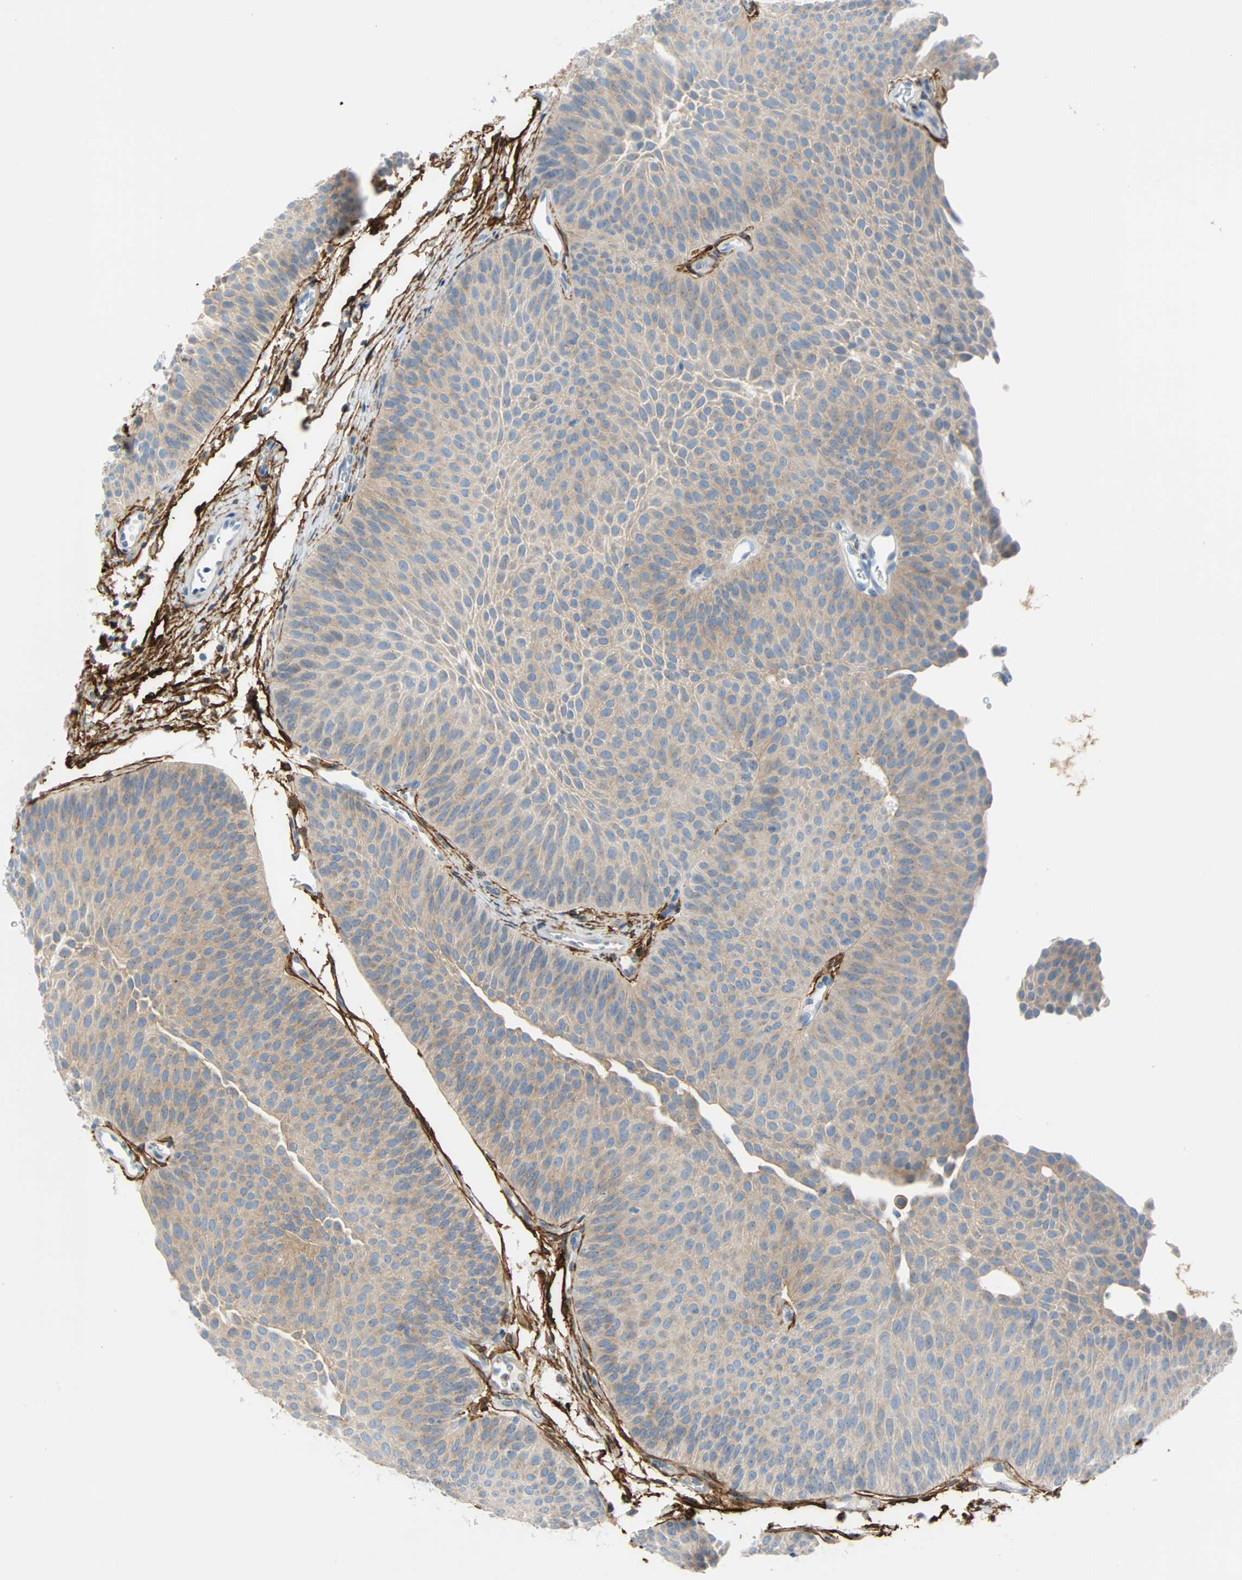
{"staining": {"intensity": "weak", "quantity": ">75%", "location": "cytoplasmic/membranous"}, "tissue": "urothelial cancer", "cell_type": "Tumor cells", "image_type": "cancer", "snomed": [{"axis": "morphology", "description": "Urothelial carcinoma, Low grade"}, {"axis": "topography", "description": "Urinary bladder"}], "caption": "This photomicrograph reveals urothelial cancer stained with immunohistochemistry (IHC) to label a protein in brown. The cytoplasmic/membranous of tumor cells show weak positivity for the protein. Nuclei are counter-stained blue.", "gene": "PDPN", "patient": {"sex": "female", "age": 60}}